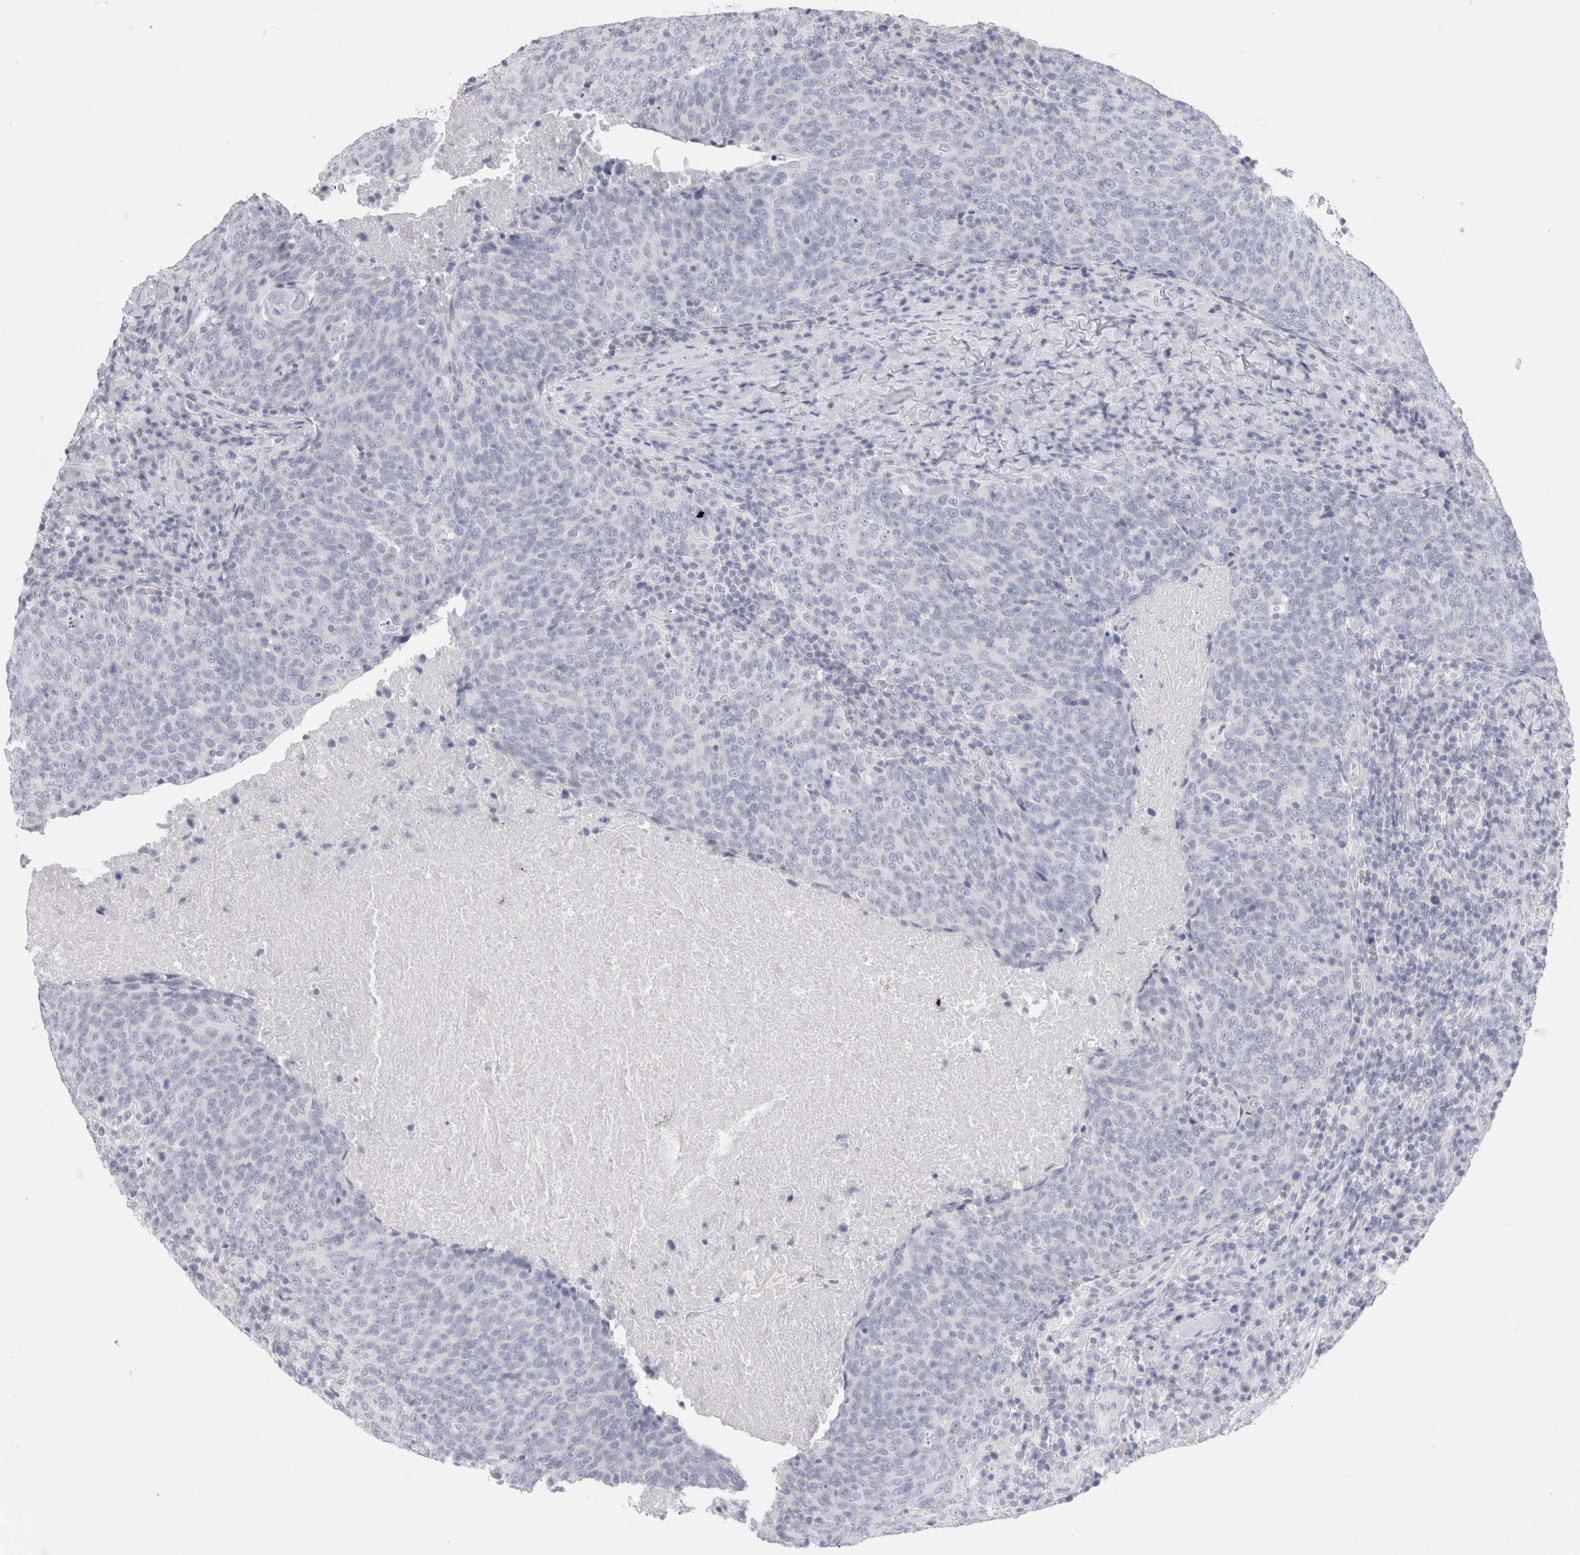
{"staining": {"intensity": "negative", "quantity": "none", "location": "none"}, "tissue": "head and neck cancer", "cell_type": "Tumor cells", "image_type": "cancer", "snomed": [{"axis": "morphology", "description": "Squamous cell carcinoma, NOS"}, {"axis": "morphology", "description": "Squamous cell carcinoma, metastatic, NOS"}, {"axis": "topography", "description": "Lymph node"}, {"axis": "topography", "description": "Head-Neck"}], "caption": "Tumor cells show no significant staining in head and neck cancer.", "gene": "C9orf50", "patient": {"sex": "male", "age": 62}}